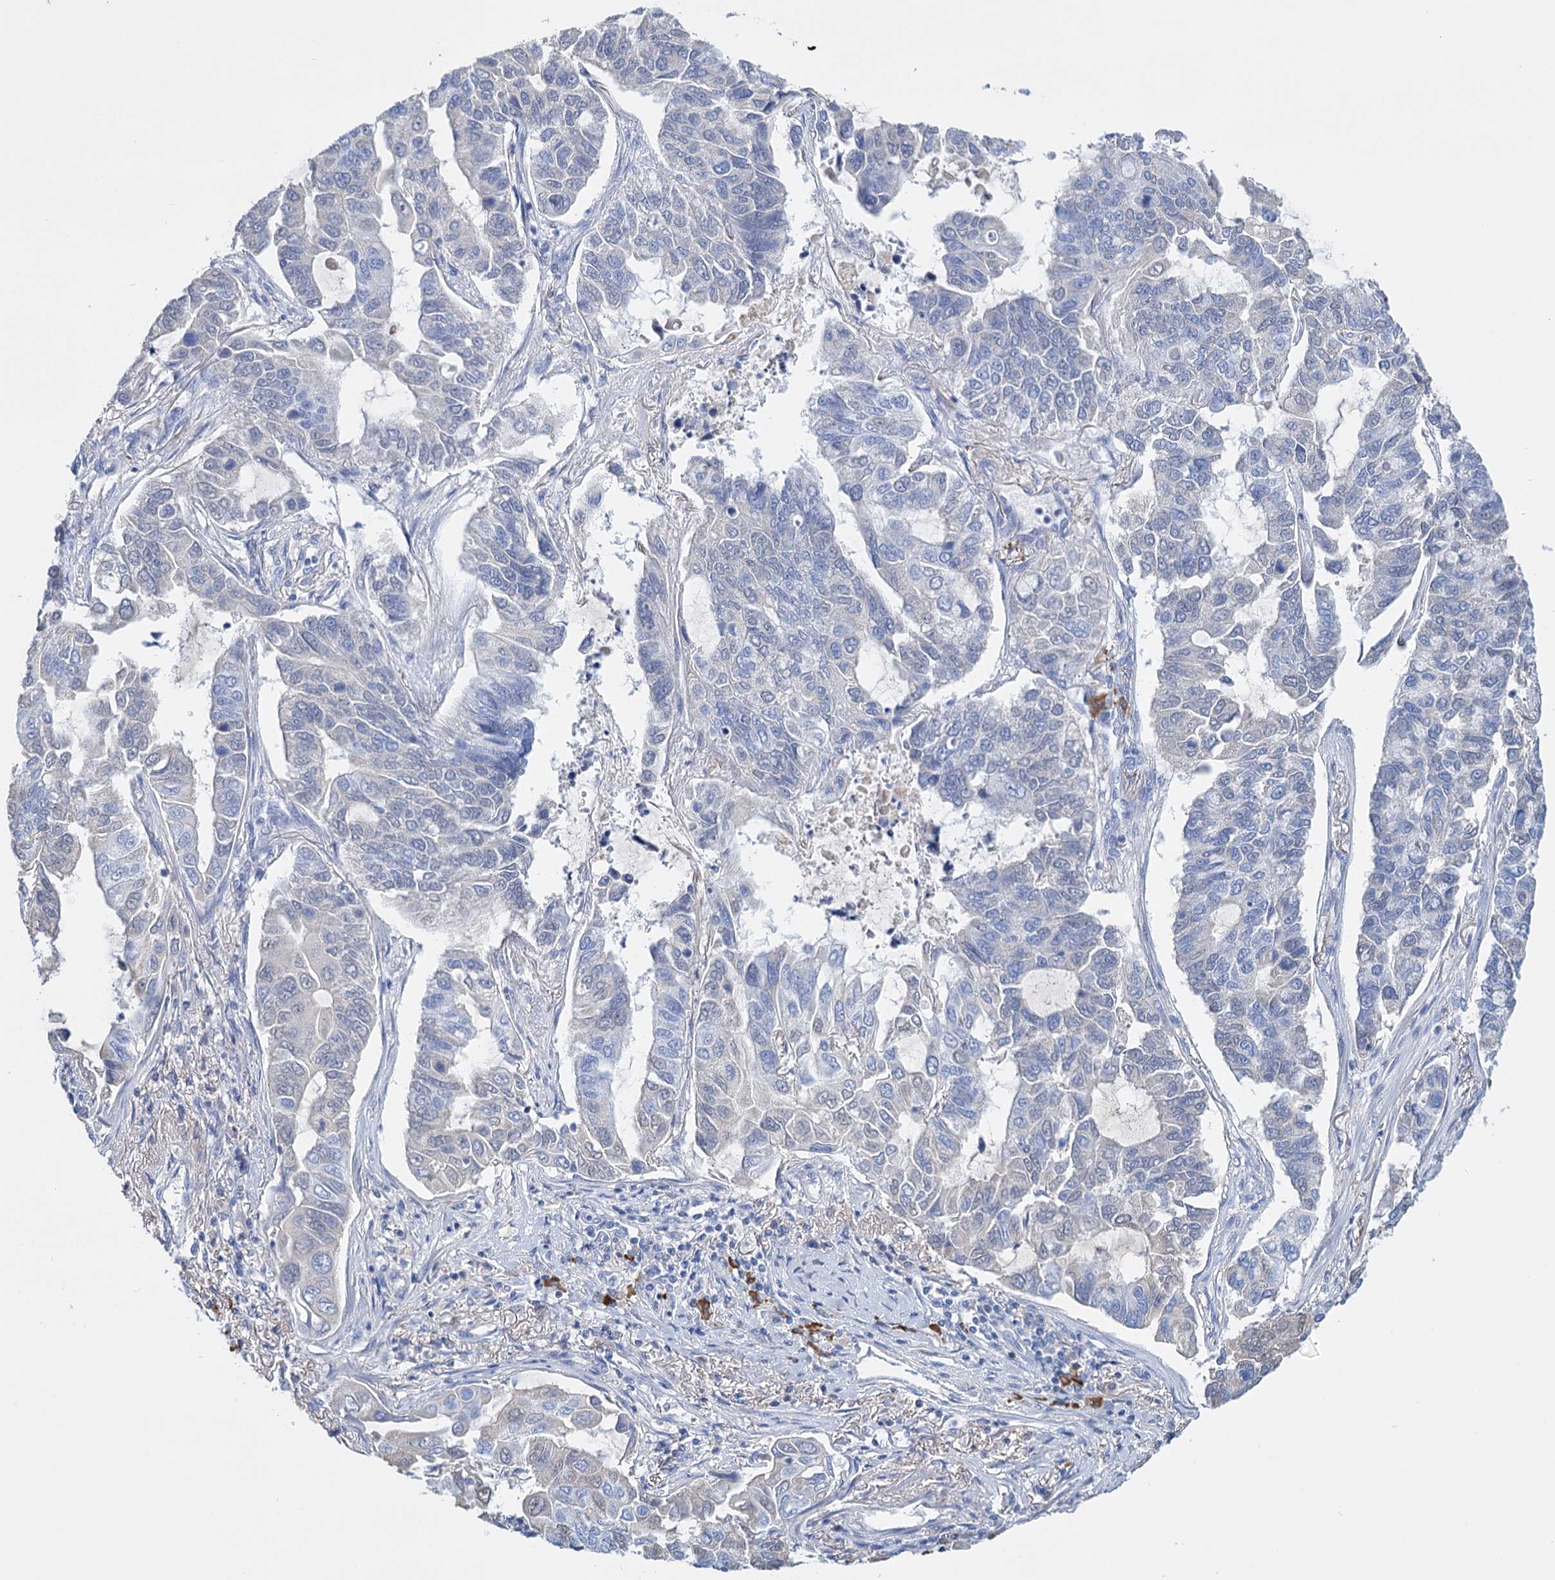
{"staining": {"intensity": "negative", "quantity": "none", "location": "none"}, "tissue": "lung cancer", "cell_type": "Tumor cells", "image_type": "cancer", "snomed": [{"axis": "morphology", "description": "Adenocarcinoma, NOS"}, {"axis": "topography", "description": "Lung"}], "caption": "A micrograph of human lung cancer is negative for staining in tumor cells. (DAB IHC visualized using brightfield microscopy, high magnification).", "gene": "FBXW12", "patient": {"sex": "male", "age": 64}}